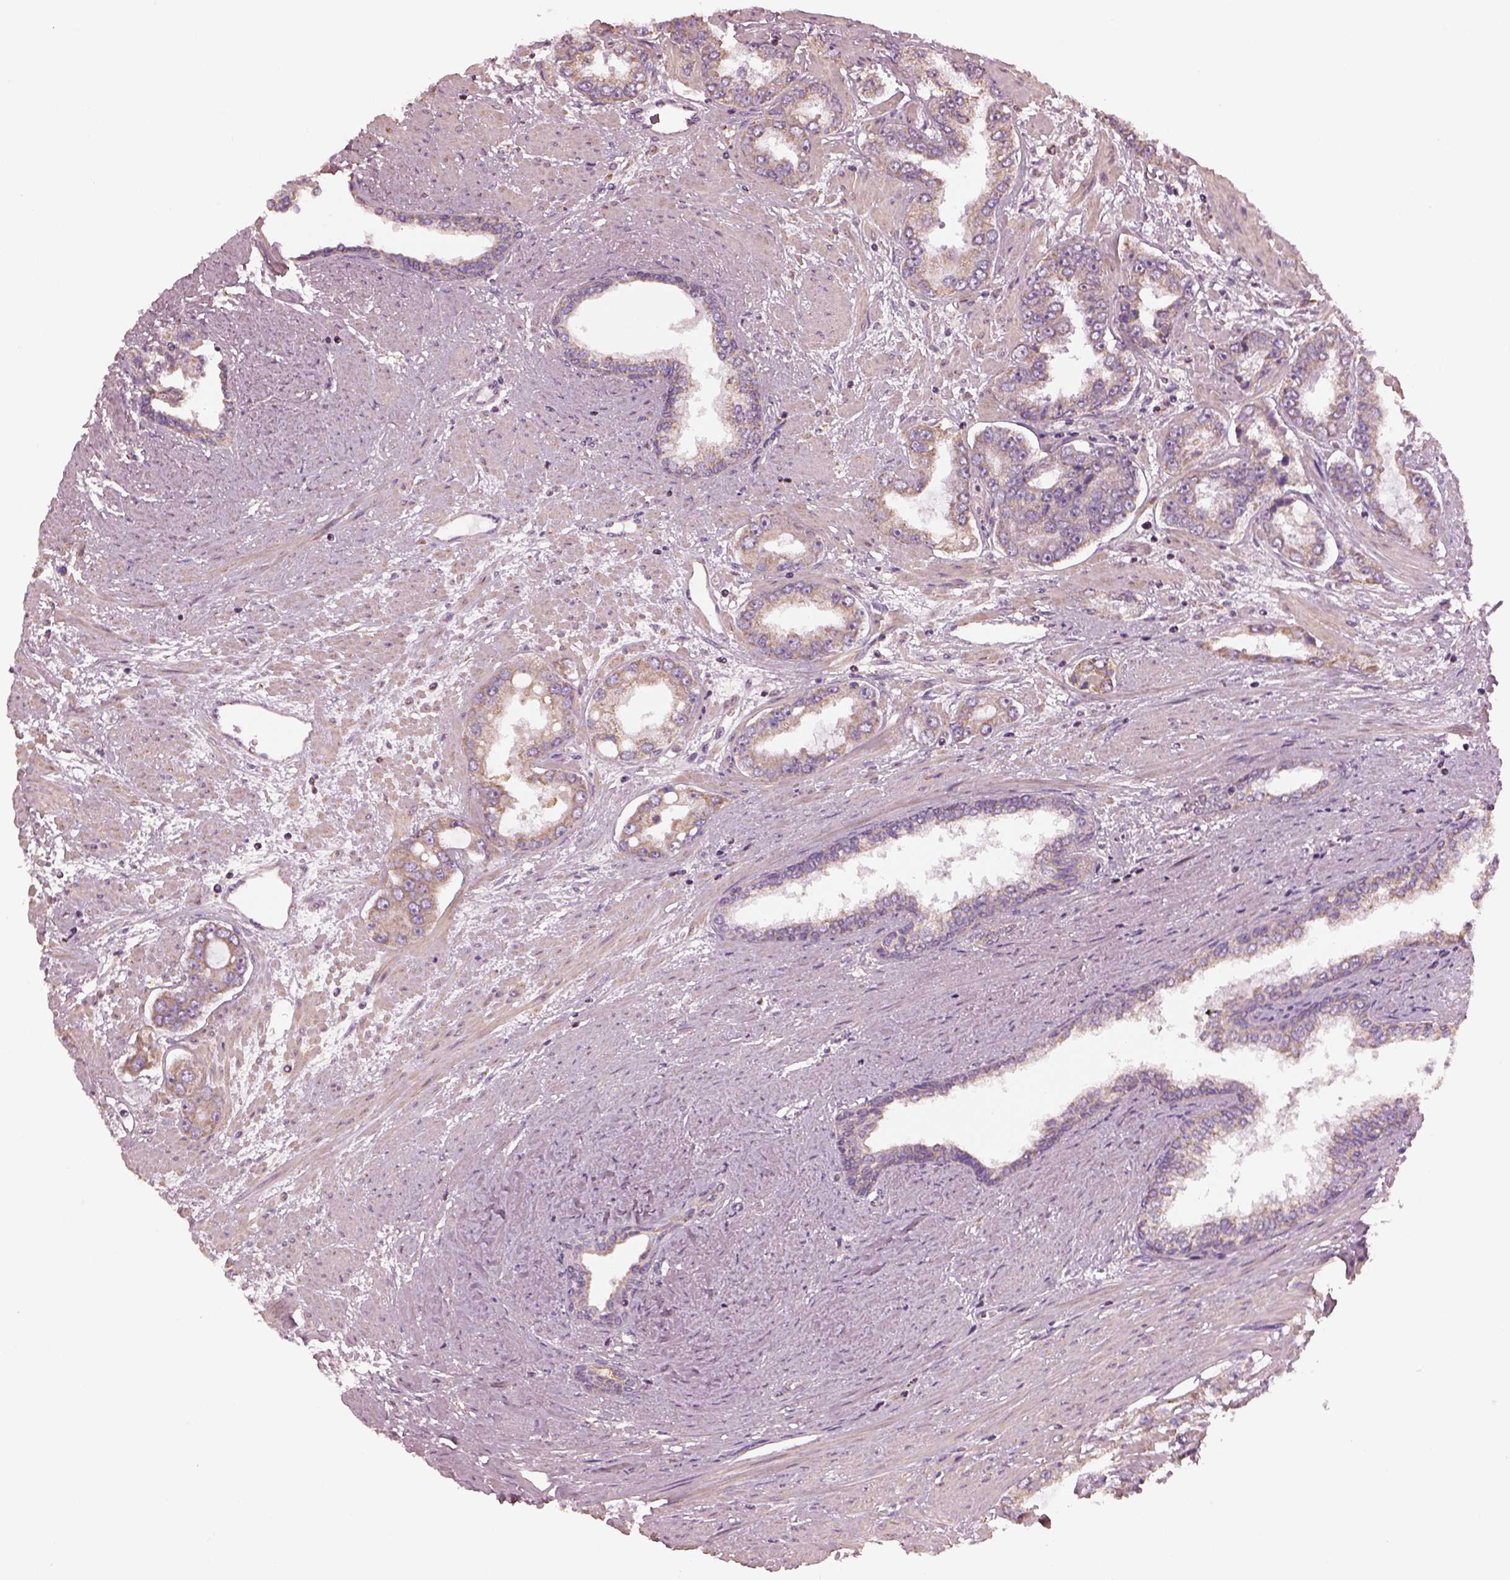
{"staining": {"intensity": "weak", "quantity": ">75%", "location": "cytoplasmic/membranous"}, "tissue": "prostate cancer", "cell_type": "Tumor cells", "image_type": "cancer", "snomed": [{"axis": "morphology", "description": "Adenocarcinoma, Low grade"}, {"axis": "topography", "description": "Prostate"}], "caption": "The histopathology image reveals a brown stain indicating the presence of a protein in the cytoplasmic/membranous of tumor cells in prostate cancer.", "gene": "SPATA7", "patient": {"sex": "male", "age": 60}}